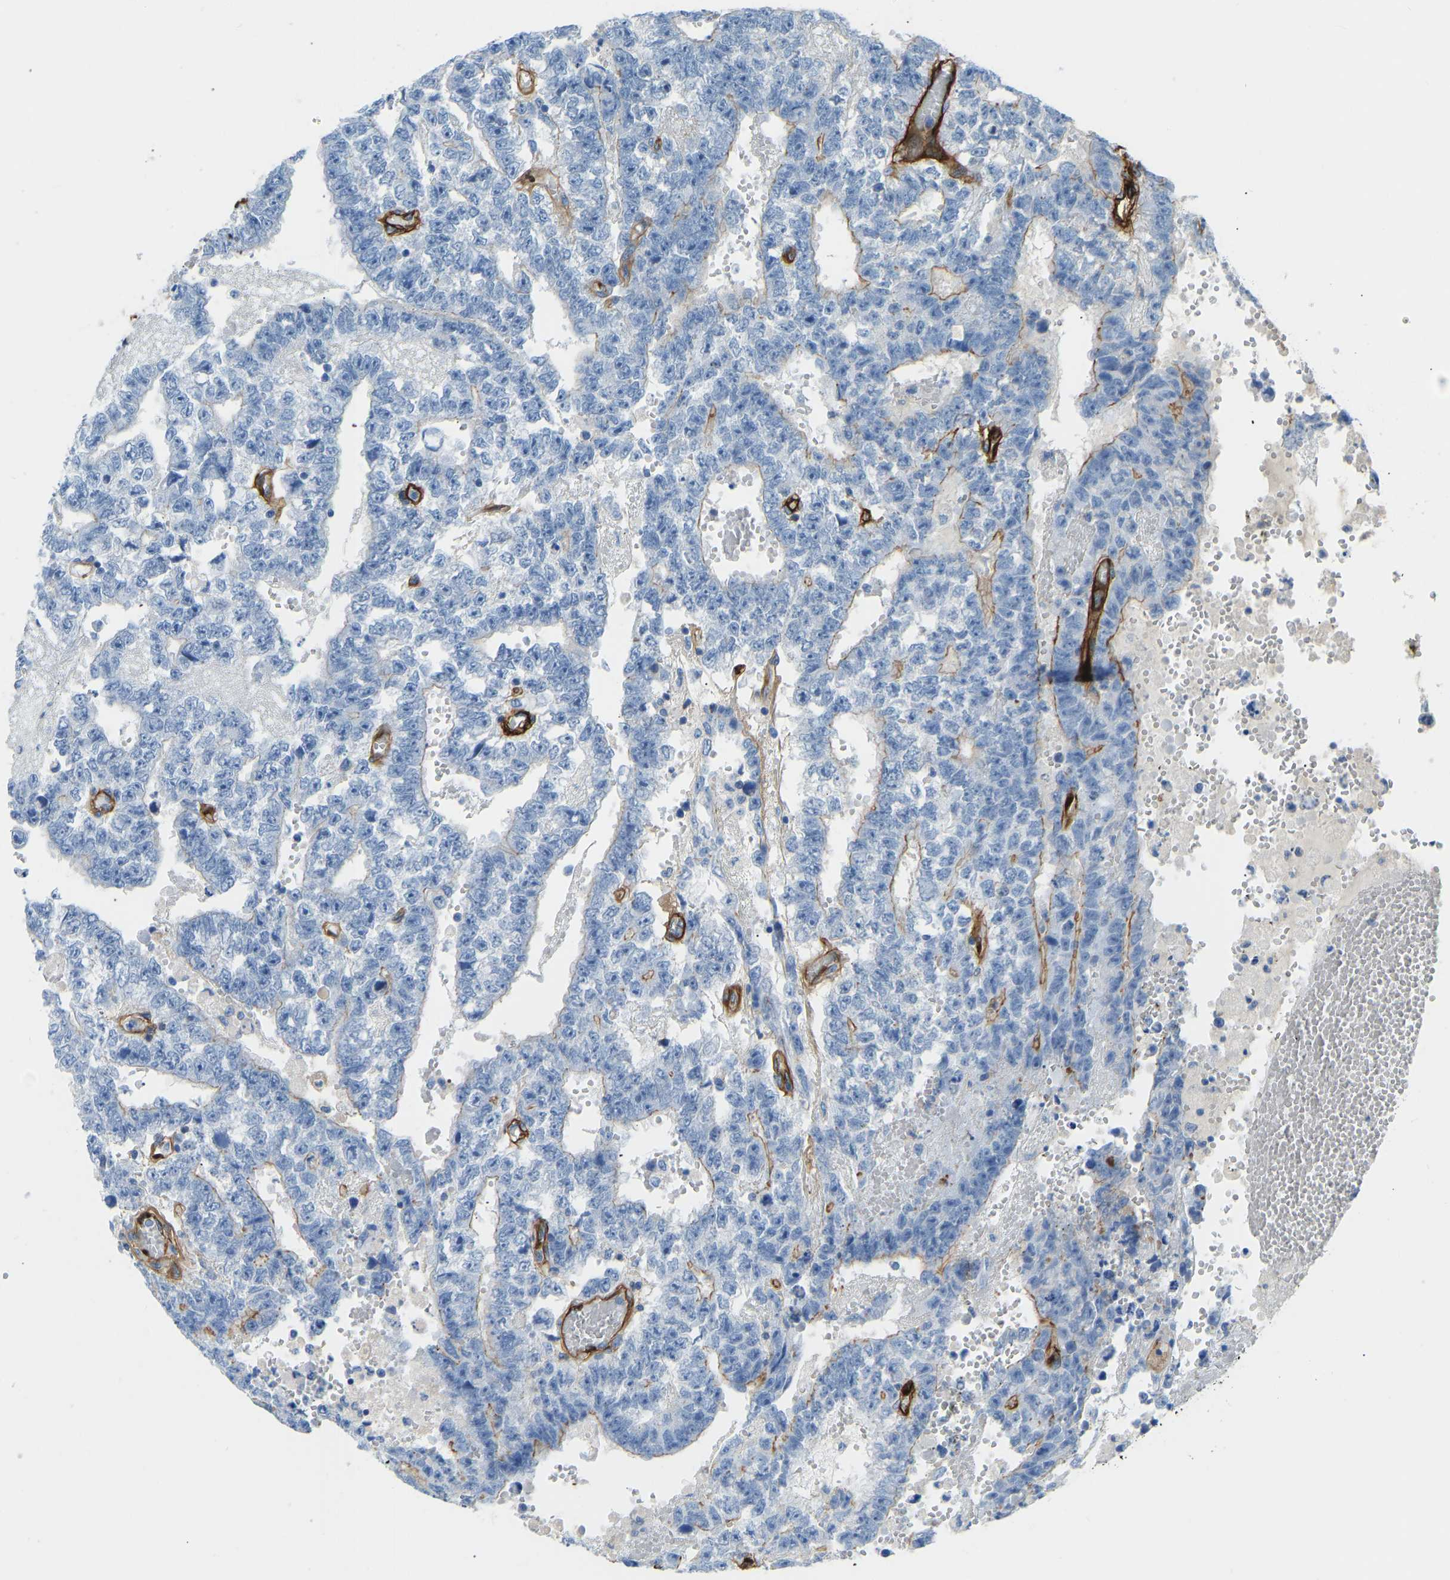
{"staining": {"intensity": "moderate", "quantity": "<25%", "location": "cytoplasmic/membranous"}, "tissue": "testis cancer", "cell_type": "Tumor cells", "image_type": "cancer", "snomed": [{"axis": "morphology", "description": "Carcinoma, Embryonal, NOS"}, {"axis": "topography", "description": "Testis"}], "caption": "High-magnification brightfield microscopy of testis cancer (embryonal carcinoma) stained with DAB (3,3'-diaminobenzidine) (brown) and counterstained with hematoxylin (blue). tumor cells exhibit moderate cytoplasmic/membranous positivity is present in about<25% of cells.", "gene": "COL15A1", "patient": {"sex": "male", "age": 25}}